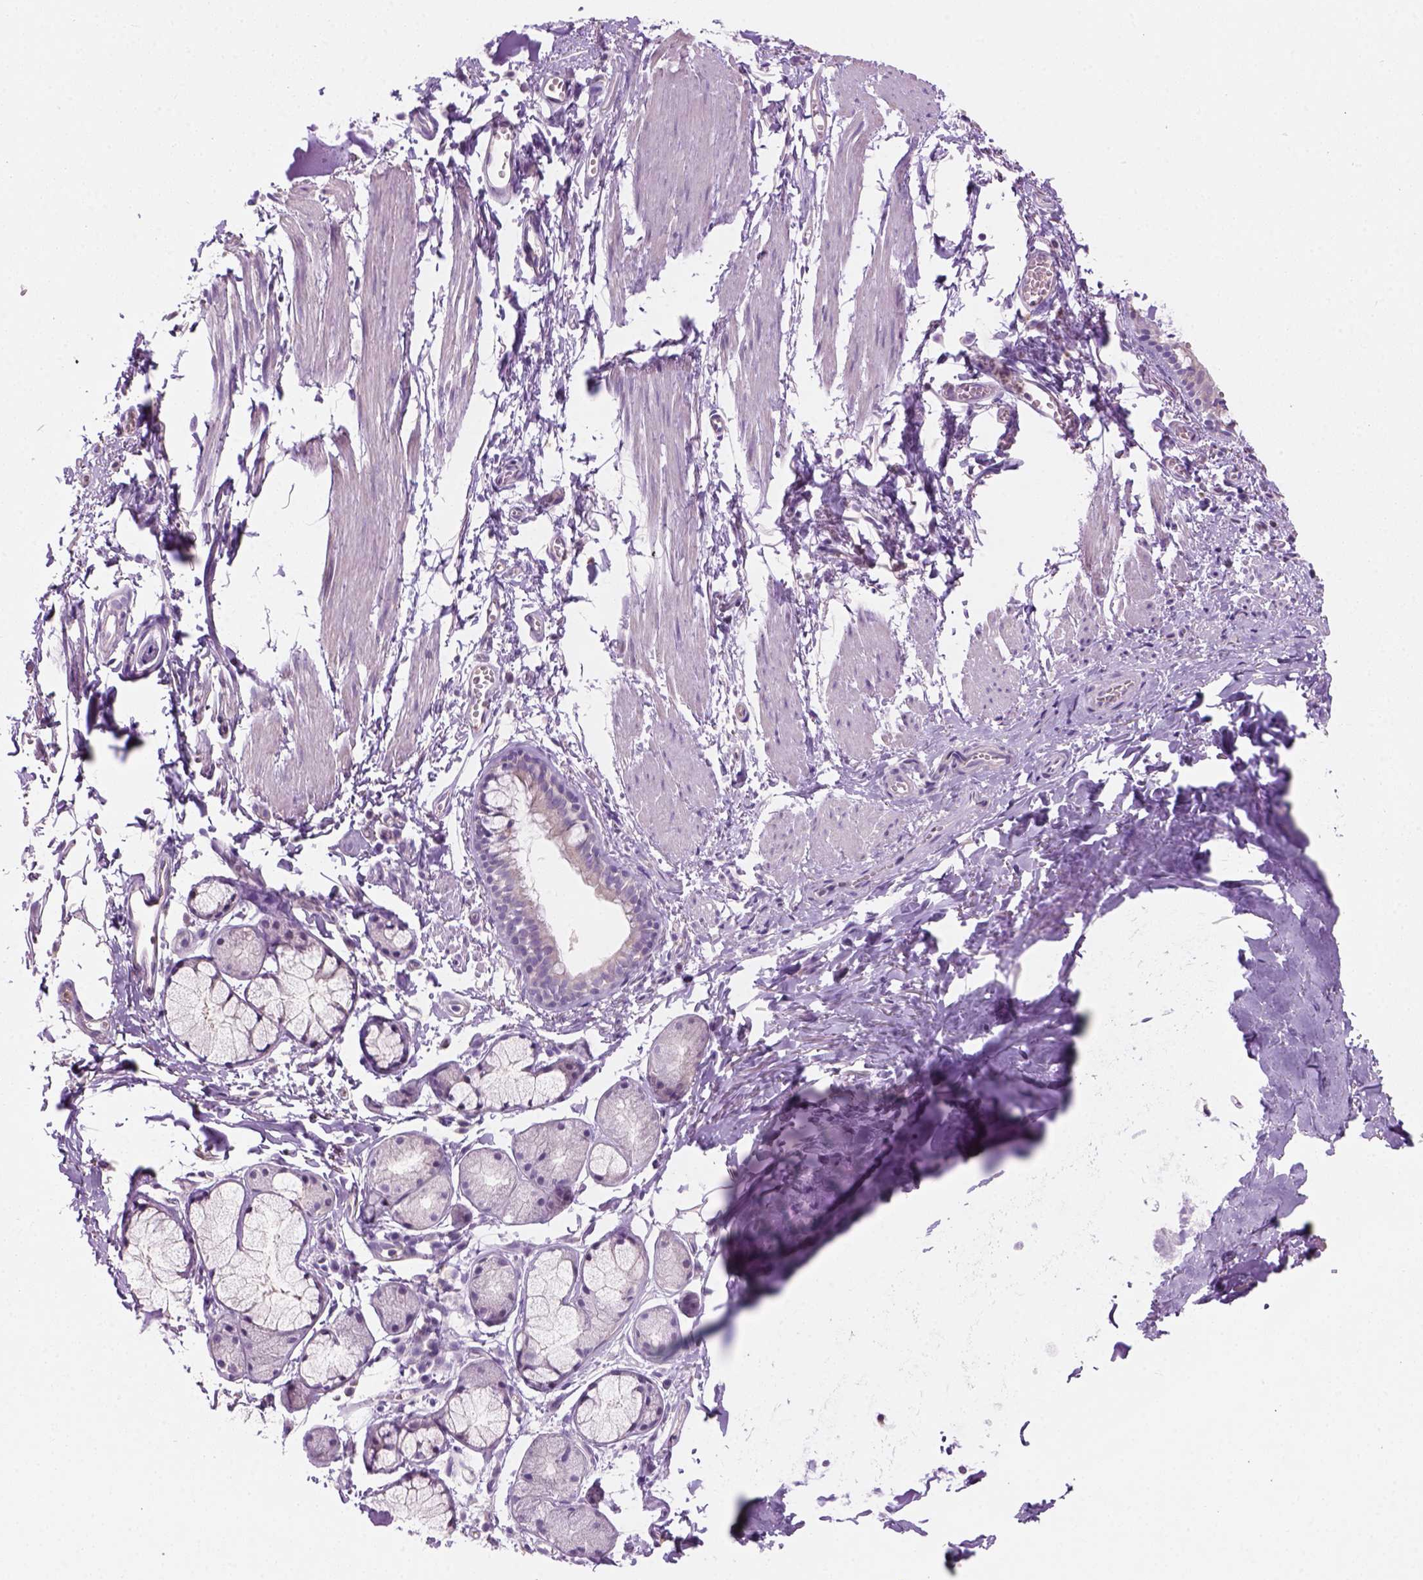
{"staining": {"intensity": "negative", "quantity": "none", "location": "none"}, "tissue": "bronchus", "cell_type": "Respiratory epithelial cells", "image_type": "normal", "snomed": [{"axis": "morphology", "description": "Normal tissue, NOS"}, {"axis": "topography", "description": "Bronchus"}], "caption": "There is no significant staining in respiratory epithelial cells of bronchus. Nuclei are stained in blue.", "gene": "CD84", "patient": {"sex": "female", "age": 59}}